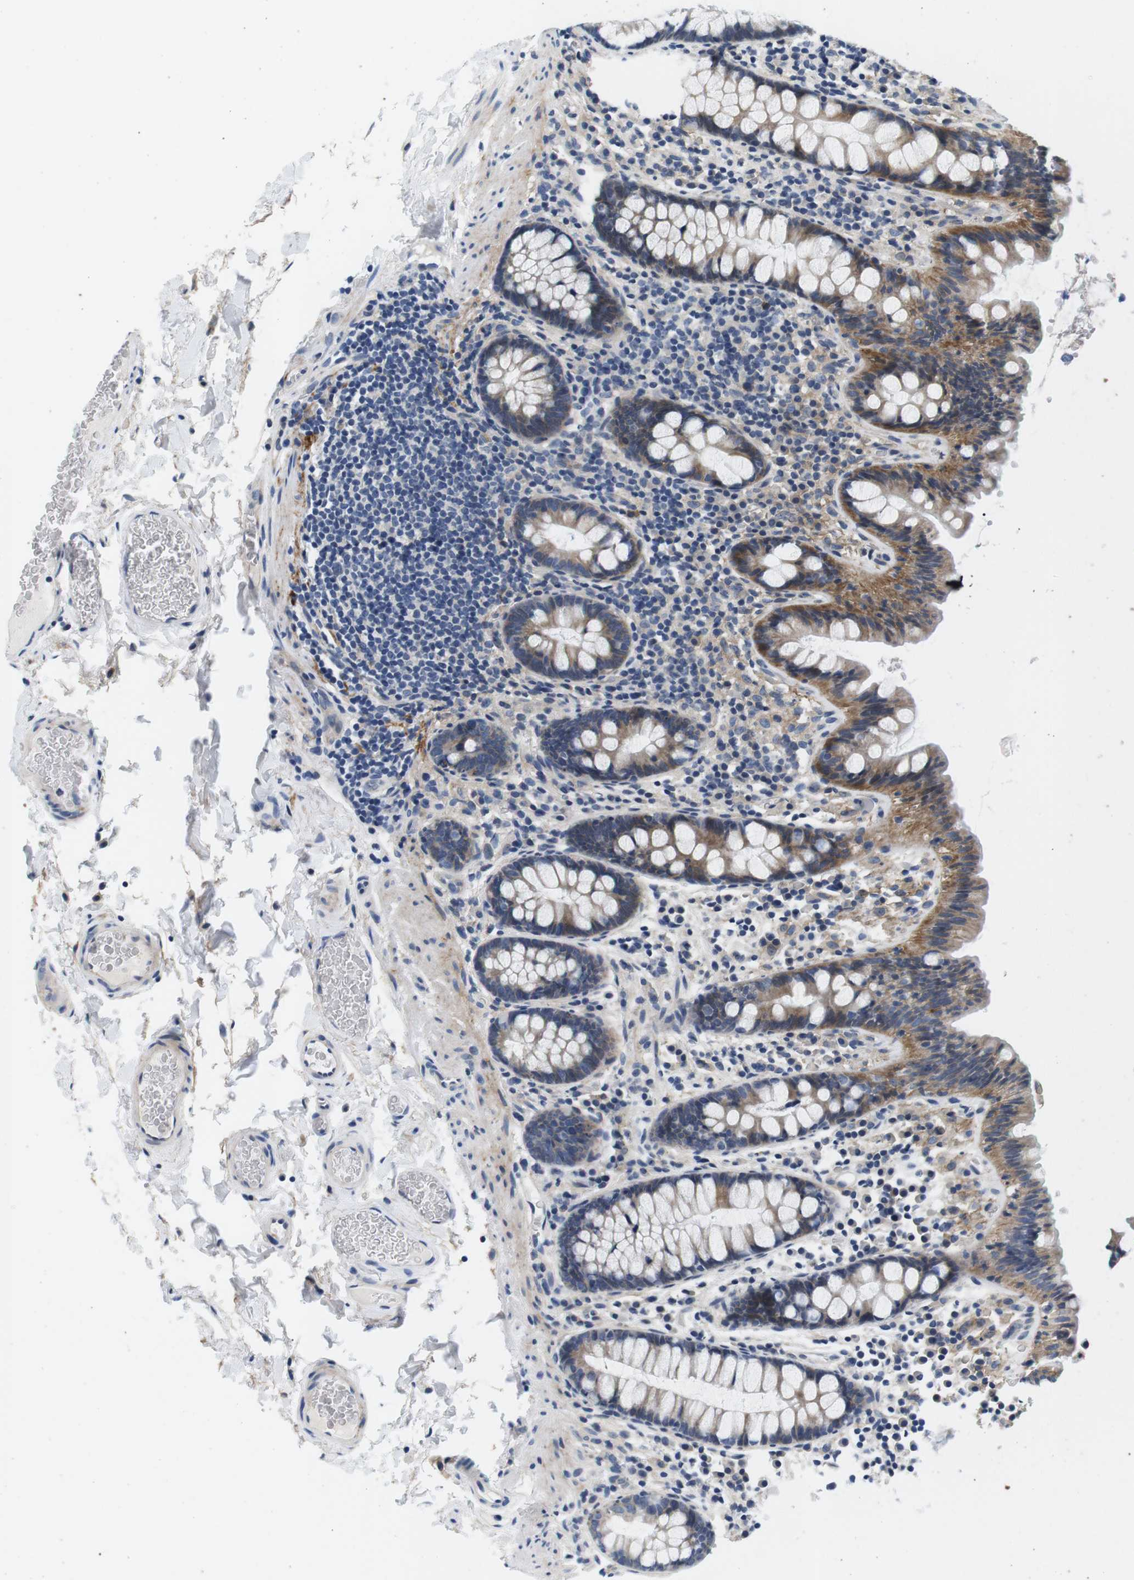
{"staining": {"intensity": "weak", "quantity": "25%-75%", "location": "cytoplasmic/membranous"}, "tissue": "colon", "cell_type": "Endothelial cells", "image_type": "normal", "snomed": [{"axis": "morphology", "description": "Normal tissue, NOS"}, {"axis": "topography", "description": "Colon"}], "caption": "Protein staining reveals weak cytoplasmic/membranous staining in about 25%-75% of endothelial cells in benign colon.", "gene": "SLC30A1", "patient": {"sex": "female", "age": 80}}